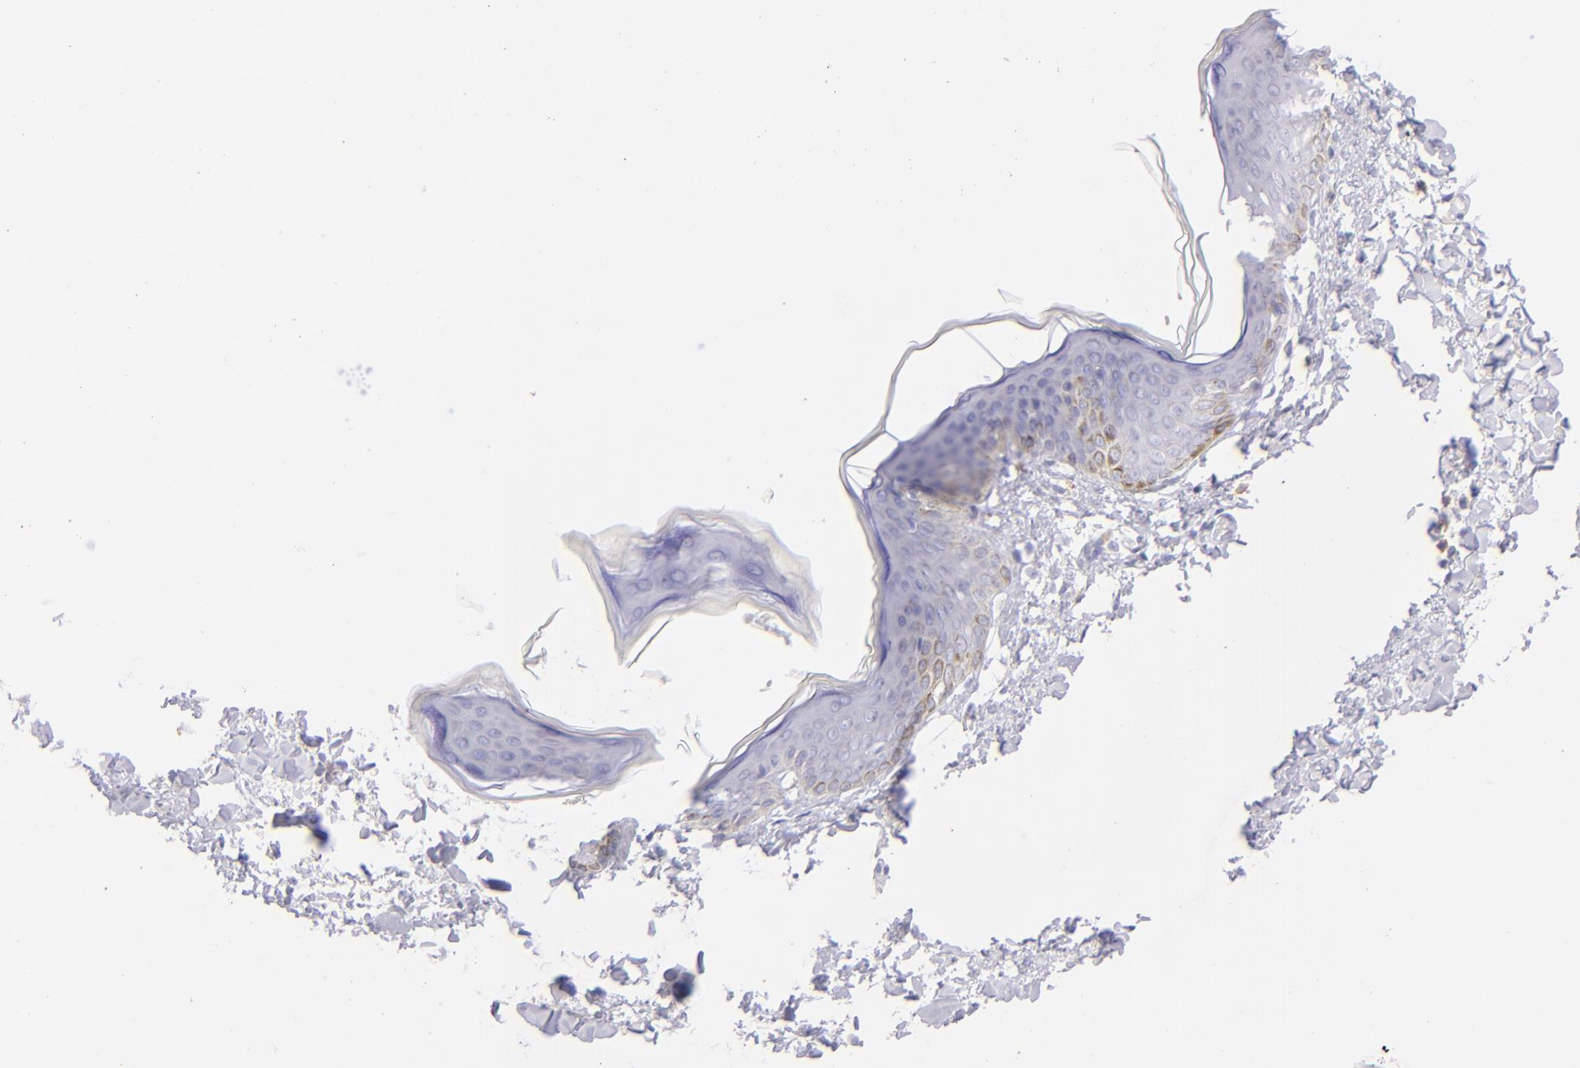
{"staining": {"intensity": "negative", "quantity": "none", "location": "none"}, "tissue": "skin", "cell_type": "Fibroblasts", "image_type": "normal", "snomed": [{"axis": "morphology", "description": "Normal tissue, NOS"}, {"axis": "topography", "description": "Skin"}], "caption": "There is no significant expression in fibroblasts of skin.", "gene": "CD69", "patient": {"sex": "female", "age": 17}}